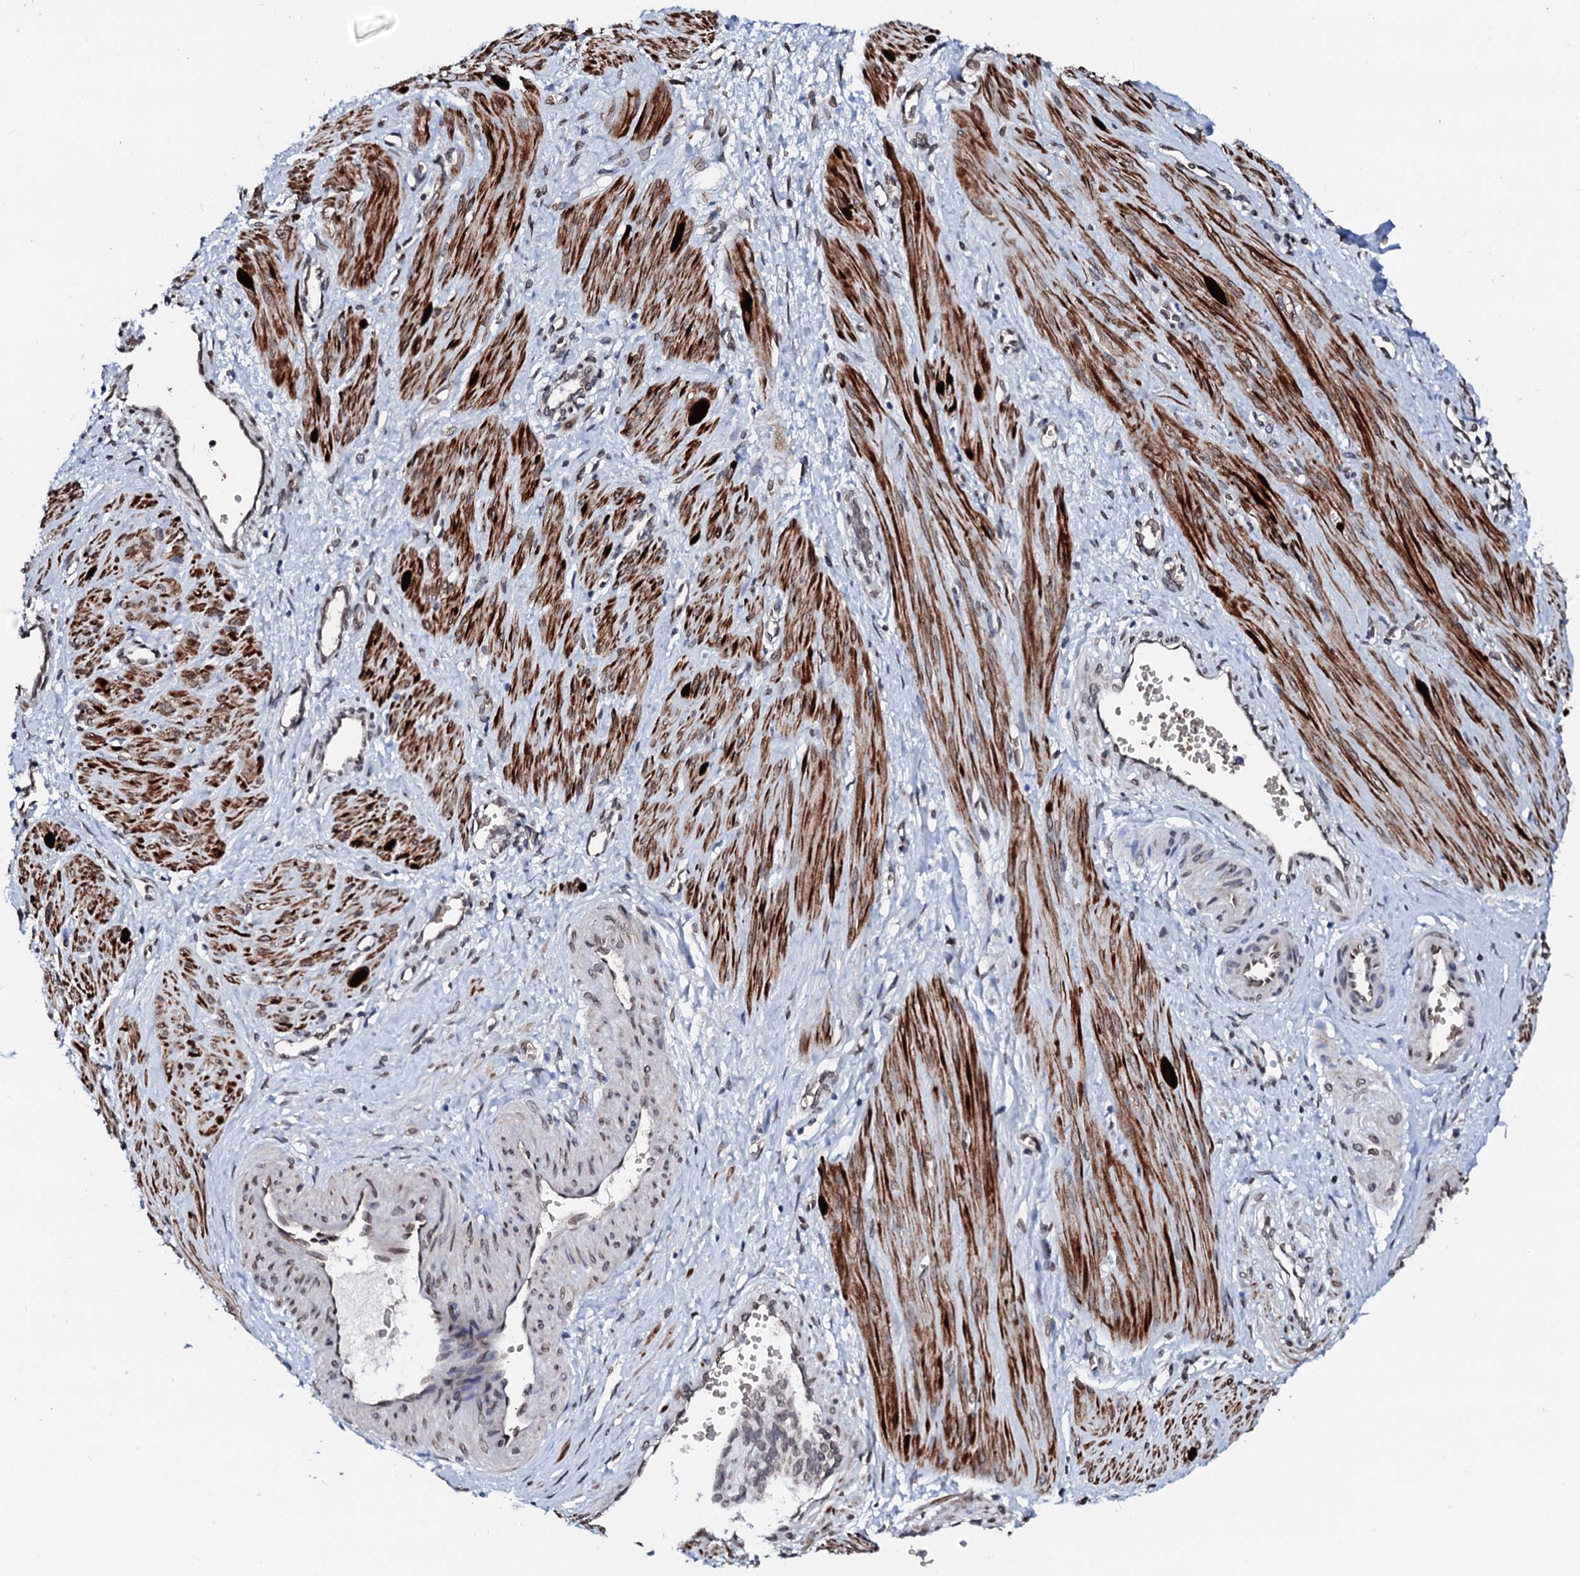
{"staining": {"intensity": "strong", "quantity": ">75%", "location": "cytoplasmic/membranous"}, "tissue": "smooth muscle", "cell_type": "Smooth muscle cells", "image_type": "normal", "snomed": [{"axis": "morphology", "description": "Normal tissue, NOS"}, {"axis": "topography", "description": "Endometrium"}], "caption": "Immunohistochemistry (IHC) micrograph of benign smooth muscle: human smooth muscle stained using immunohistochemistry (IHC) displays high levels of strong protein expression localized specifically in the cytoplasmic/membranous of smooth muscle cells, appearing as a cytoplasmic/membranous brown color.", "gene": "NRP2", "patient": {"sex": "female", "age": 33}}